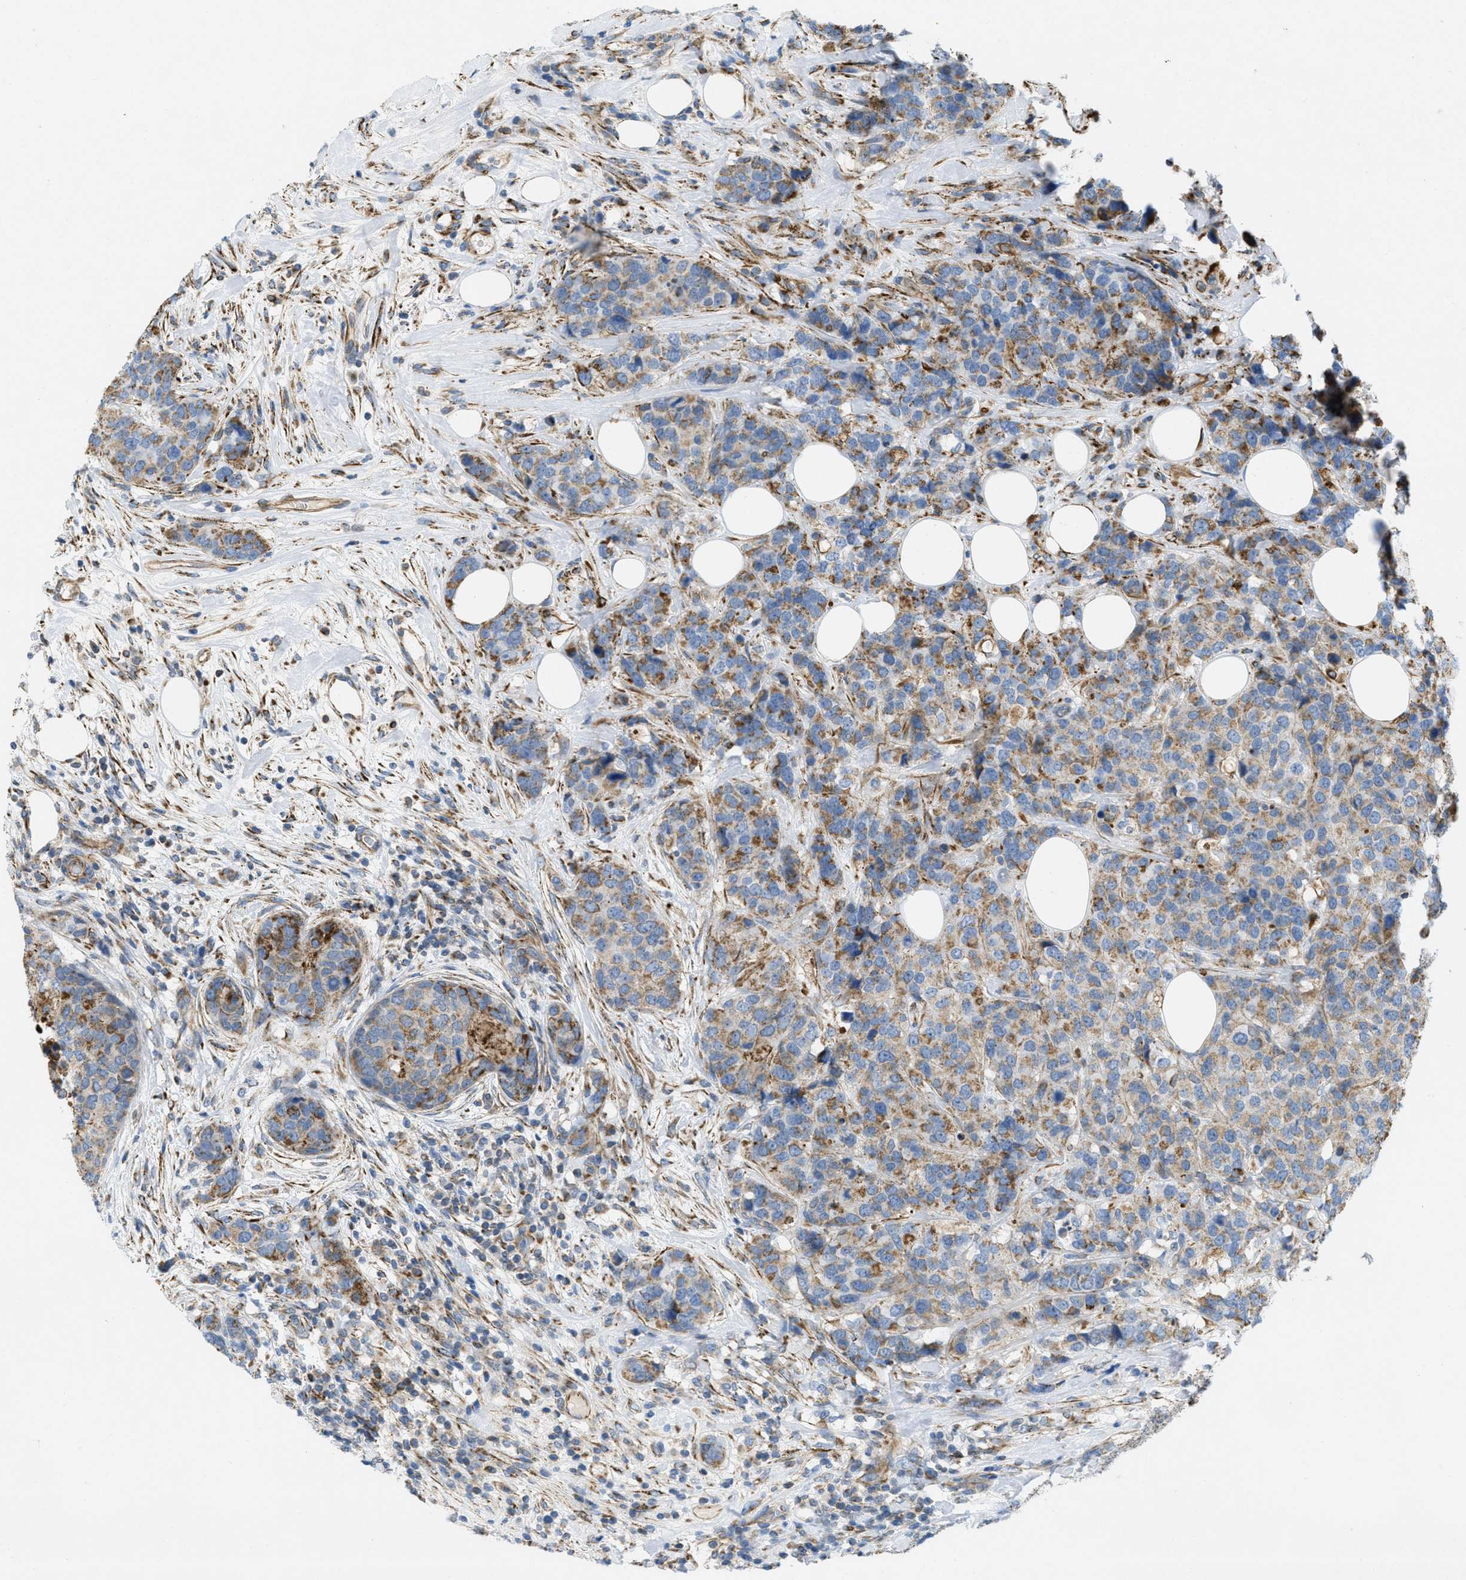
{"staining": {"intensity": "strong", "quantity": ">75%", "location": "cytoplasmic/membranous"}, "tissue": "breast cancer", "cell_type": "Tumor cells", "image_type": "cancer", "snomed": [{"axis": "morphology", "description": "Lobular carcinoma"}, {"axis": "topography", "description": "Breast"}], "caption": "A micrograph of human breast cancer (lobular carcinoma) stained for a protein displays strong cytoplasmic/membranous brown staining in tumor cells. Nuclei are stained in blue.", "gene": "BTN3A1", "patient": {"sex": "female", "age": 59}}